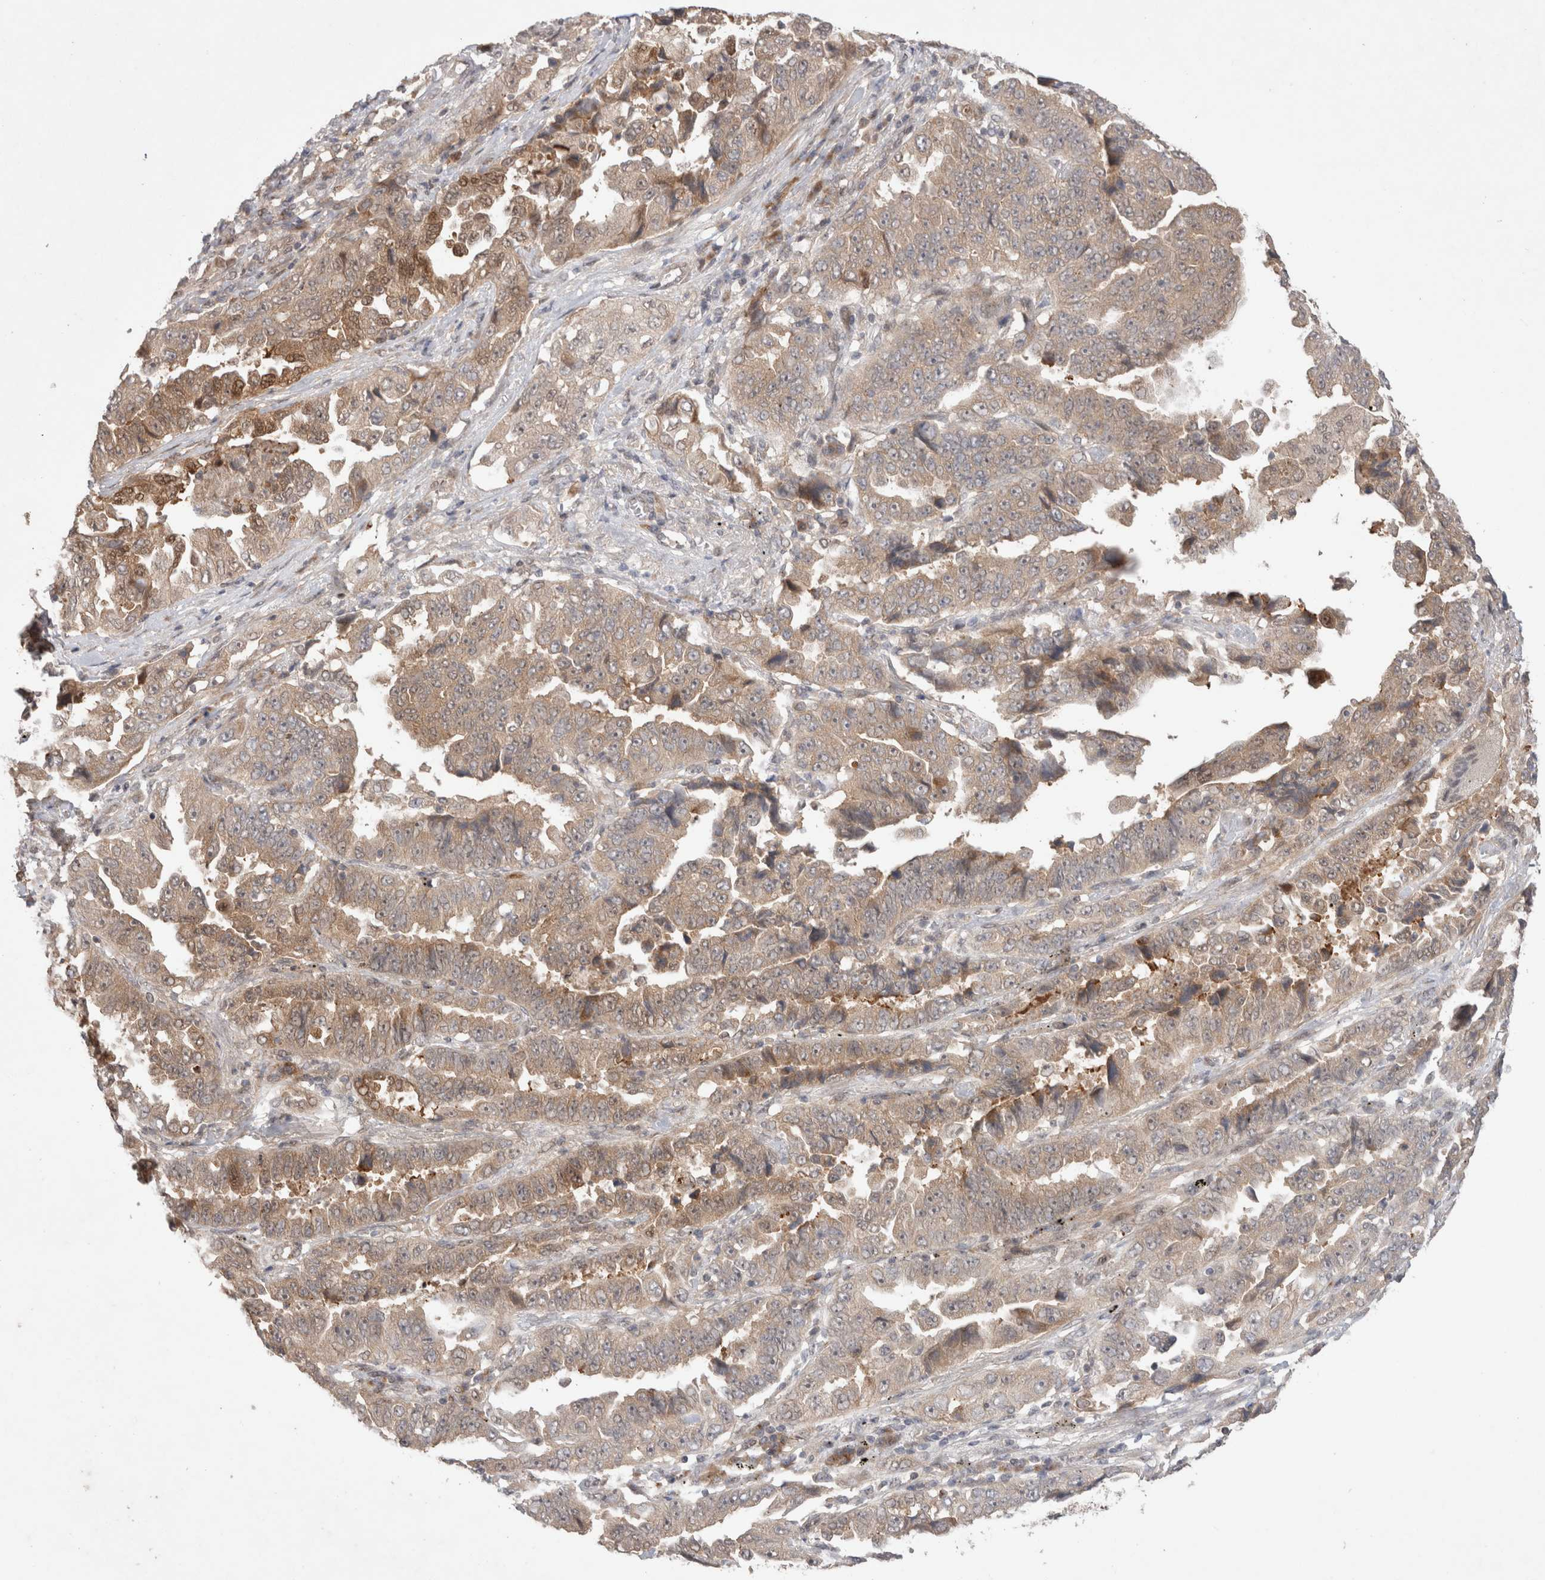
{"staining": {"intensity": "moderate", "quantity": ">75%", "location": "cytoplasmic/membranous"}, "tissue": "lung cancer", "cell_type": "Tumor cells", "image_type": "cancer", "snomed": [{"axis": "morphology", "description": "Adenocarcinoma, NOS"}, {"axis": "topography", "description": "Lung"}], "caption": "The micrograph shows immunohistochemical staining of lung adenocarcinoma. There is moderate cytoplasmic/membranous staining is appreciated in approximately >75% of tumor cells.", "gene": "SLC29A1", "patient": {"sex": "female", "age": 51}}